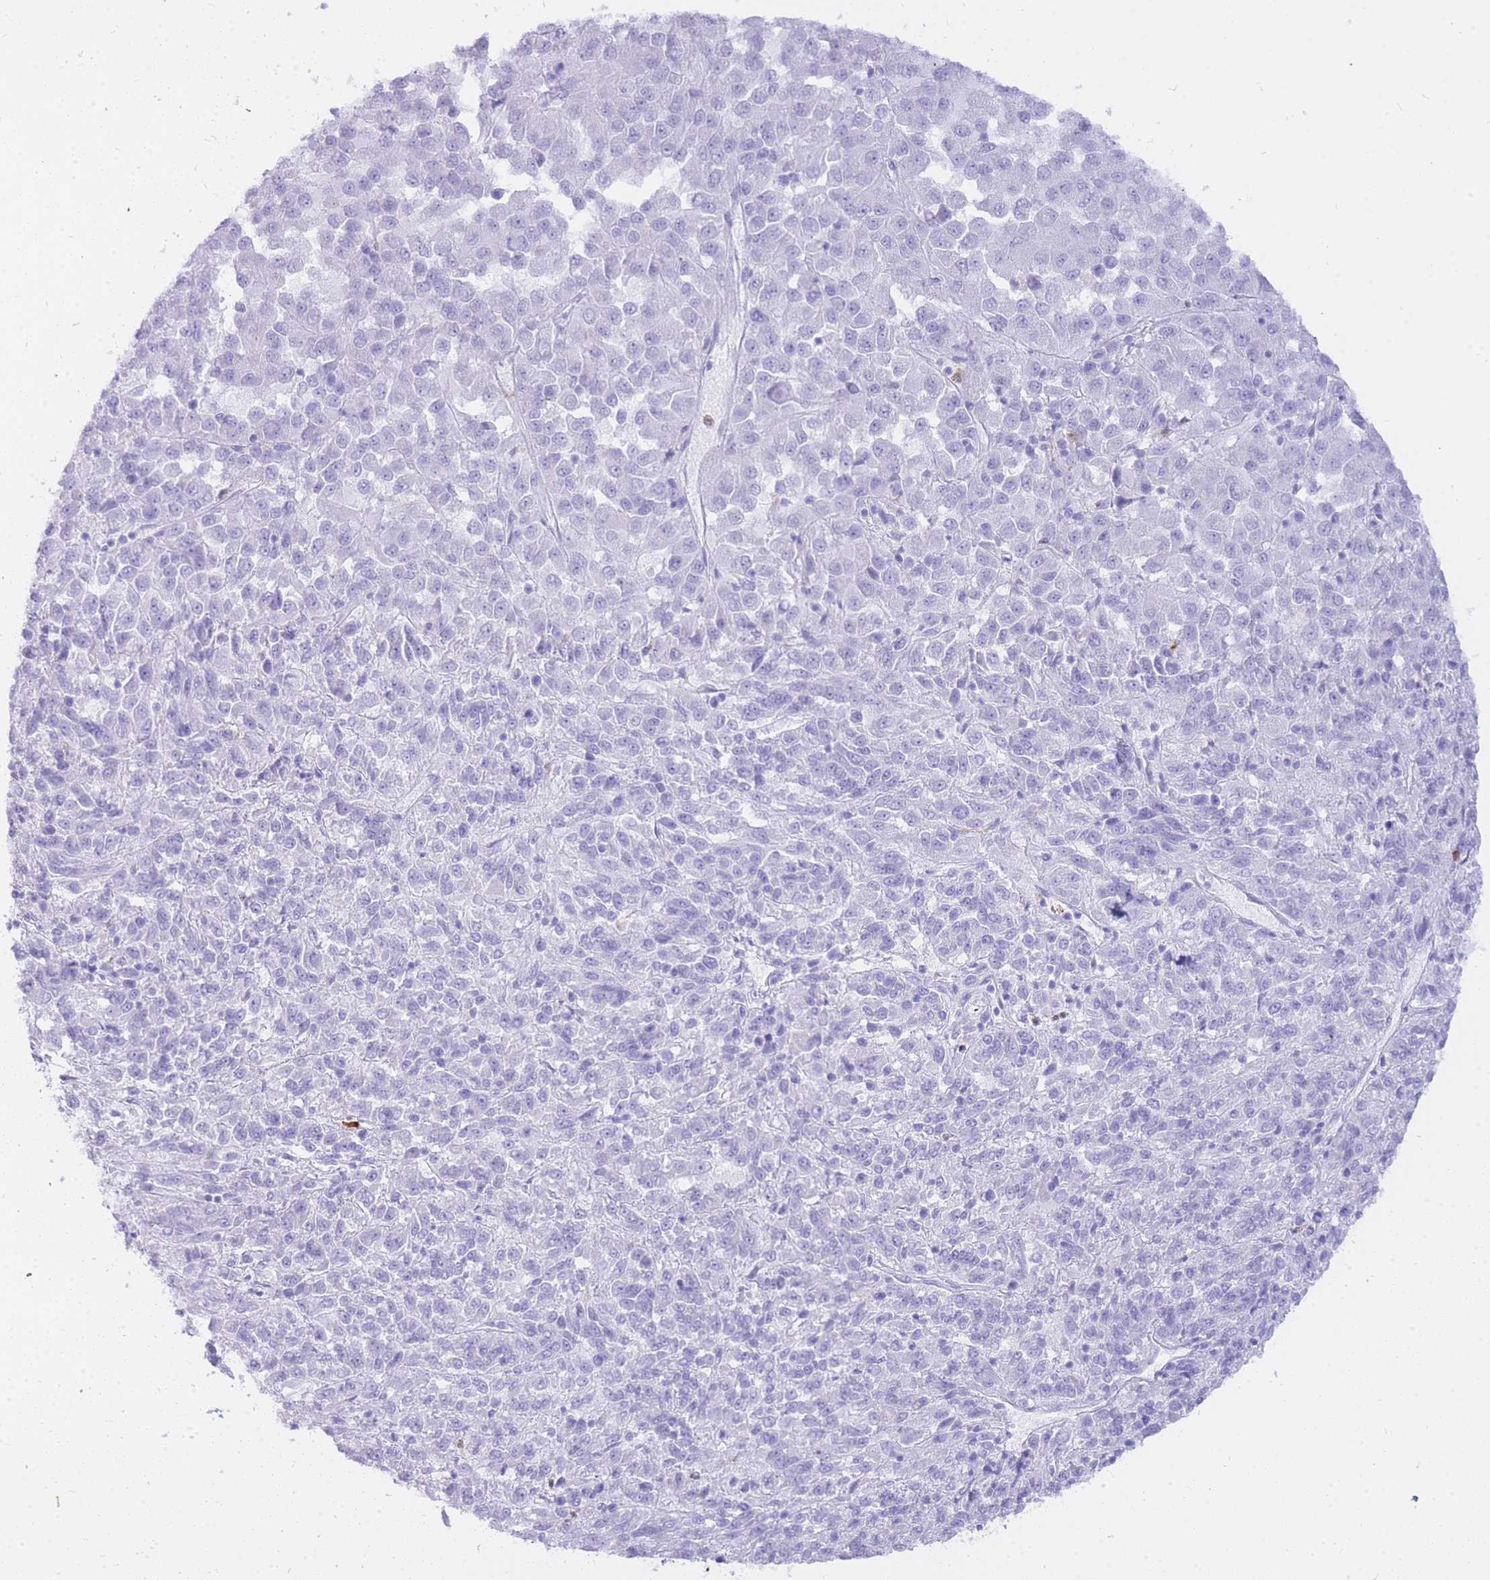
{"staining": {"intensity": "negative", "quantity": "none", "location": "none"}, "tissue": "melanoma", "cell_type": "Tumor cells", "image_type": "cancer", "snomed": [{"axis": "morphology", "description": "Malignant melanoma, Metastatic site"}, {"axis": "topography", "description": "Lung"}], "caption": "Immunohistochemistry (IHC) image of malignant melanoma (metastatic site) stained for a protein (brown), which shows no expression in tumor cells.", "gene": "HERC1", "patient": {"sex": "male", "age": 64}}